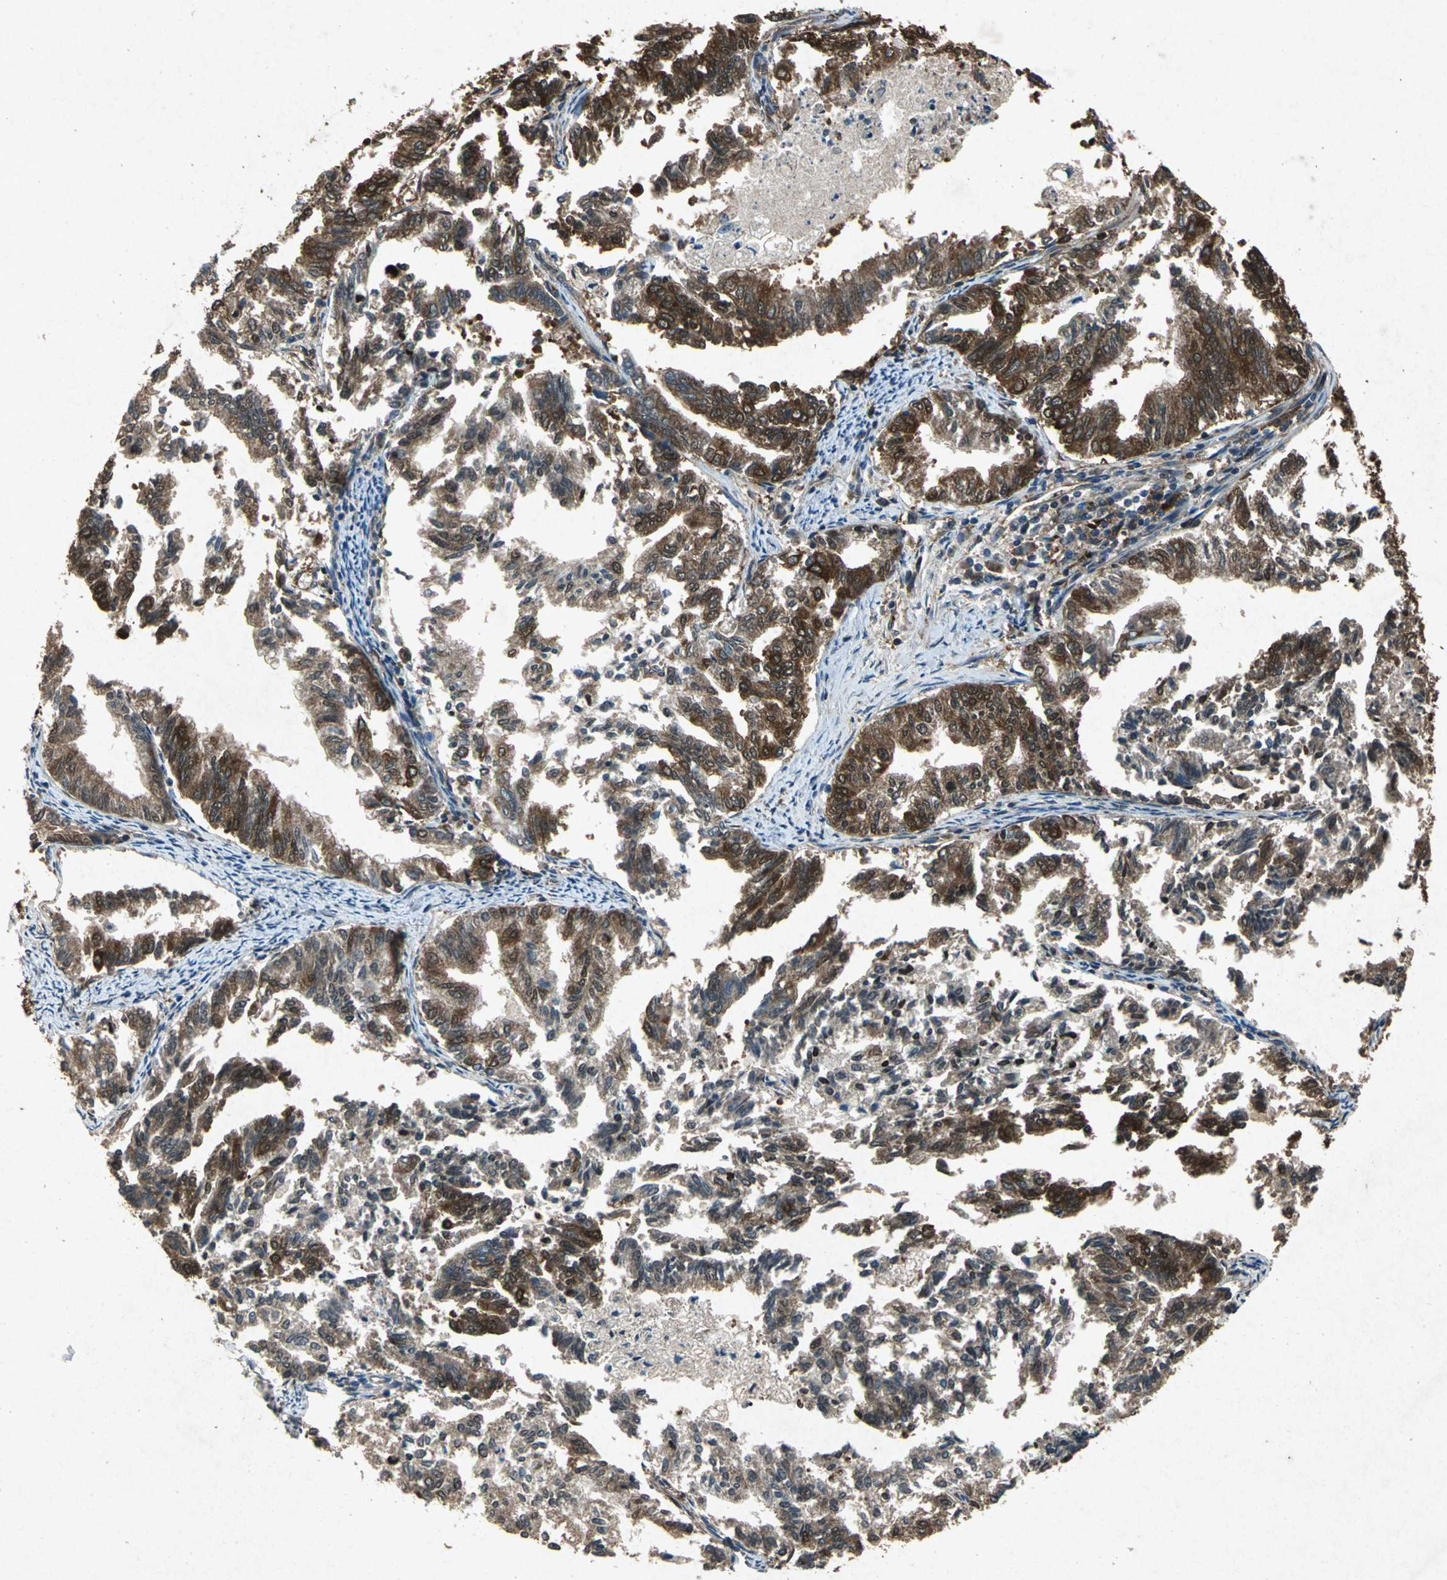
{"staining": {"intensity": "strong", "quantity": ">75%", "location": "cytoplasmic/membranous"}, "tissue": "endometrial cancer", "cell_type": "Tumor cells", "image_type": "cancer", "snomed": [{"axis": "morphology", "description": "Adenocarcinoma, NOS"}, {"axis": "topography", "description": "Endometrium"}], "caption": "Protein expression analysis of endometrial cancer exhibits strong cytoplasmic/membranous staining in about >75% of tumor cells. The staining was performed using DAB (3,3'-diaminobenzidine), with brown indicating positive protein expression. Nuclei are stained blue with hematoxylin.", "gene": "HSP90AB1", "patient": {"sex": "female", "age": 79}}